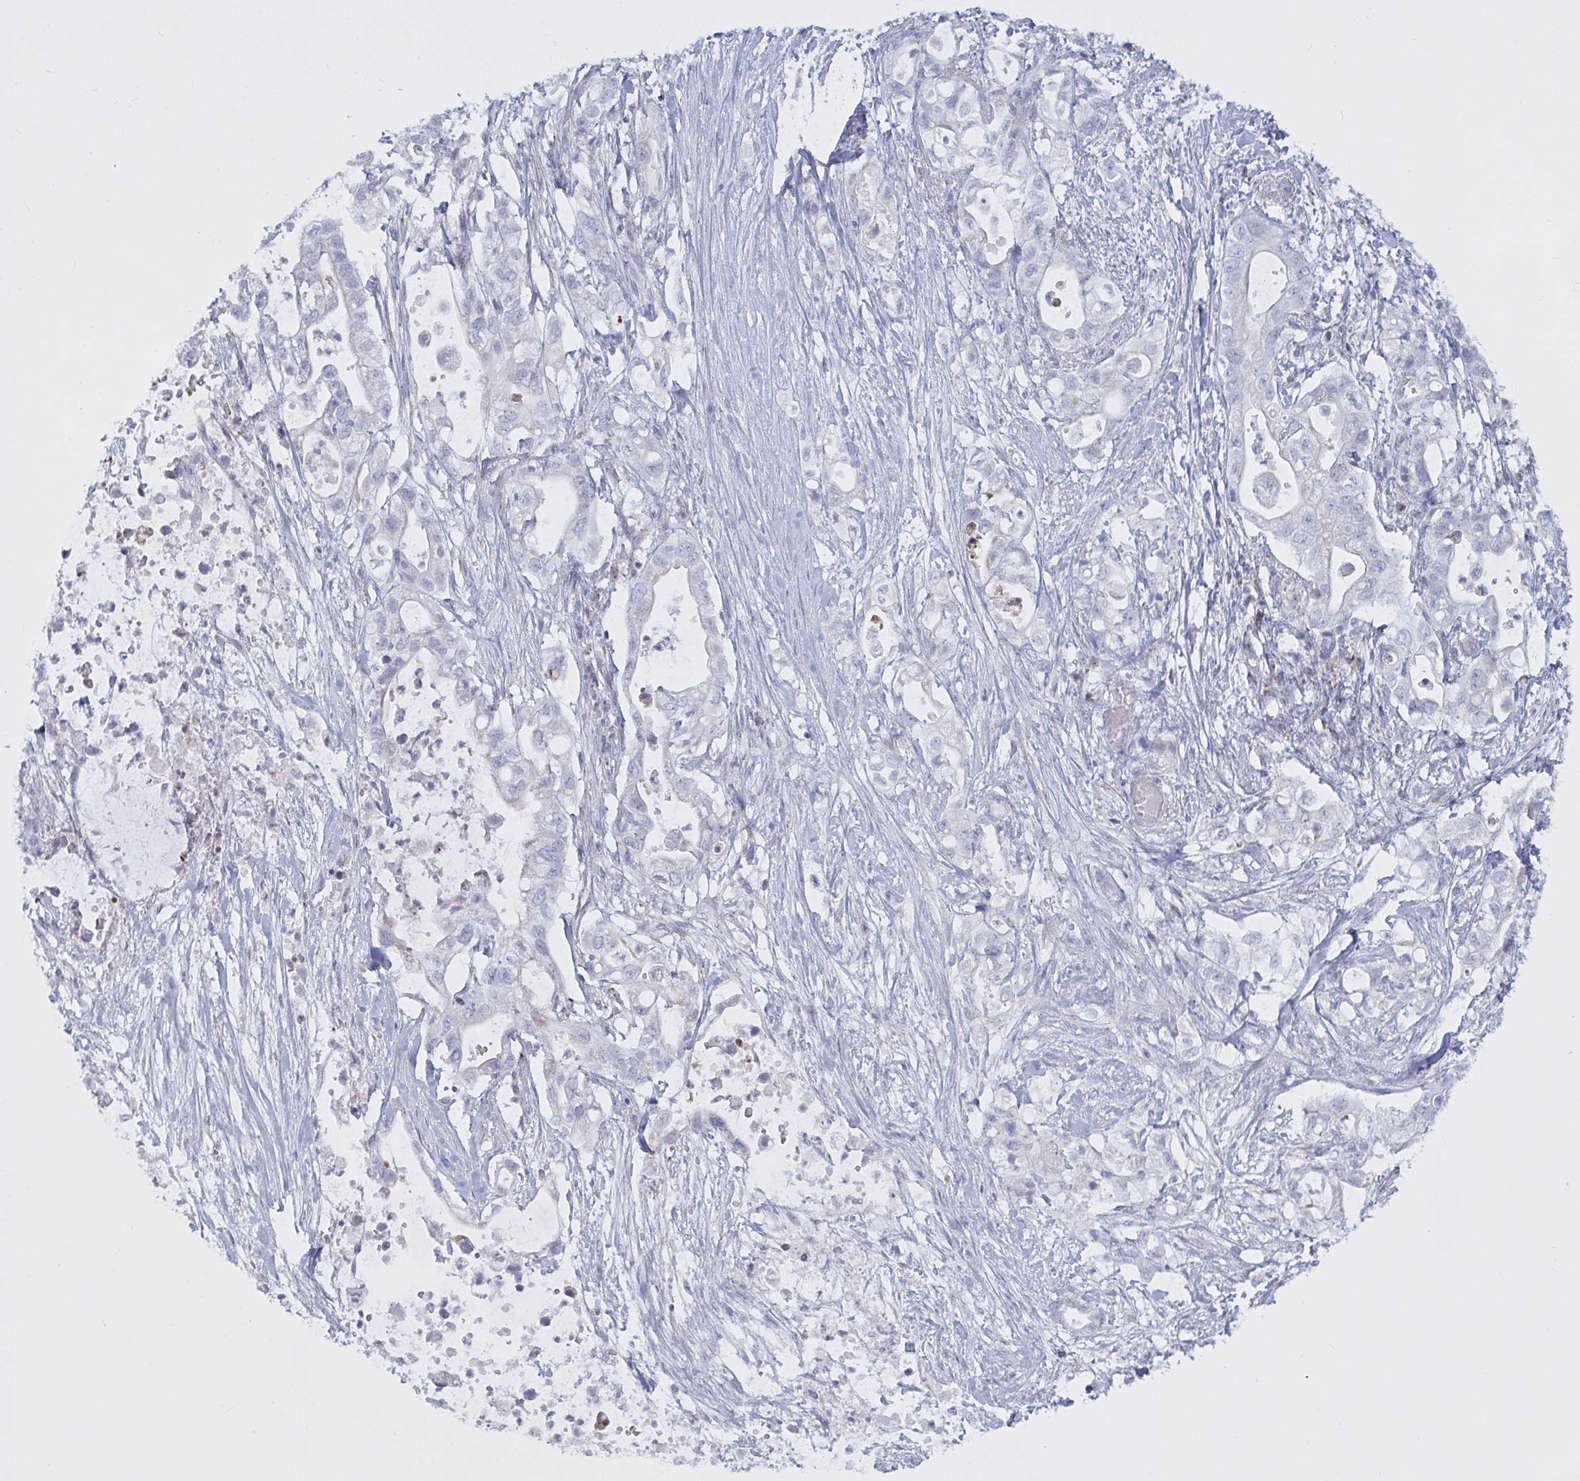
{"staining": {"intensity": "negative", "quantity": "none", "location": "none"}, "tissue": "pancreatic cancer", "cell_type": "Tumor cells", "image_type": "cancer", "snomed": [{"axis": "morphology", "description": "Adenocarcinoma, NOS"}, {"axis": "topography", "description": "Pancreas"}], "caption": "Tumor cells are negative for protein expression in human adenocarcinoma (pancreatic).", "gene": "ATG9A", "patient": {"sex": "female", "age": 72}}